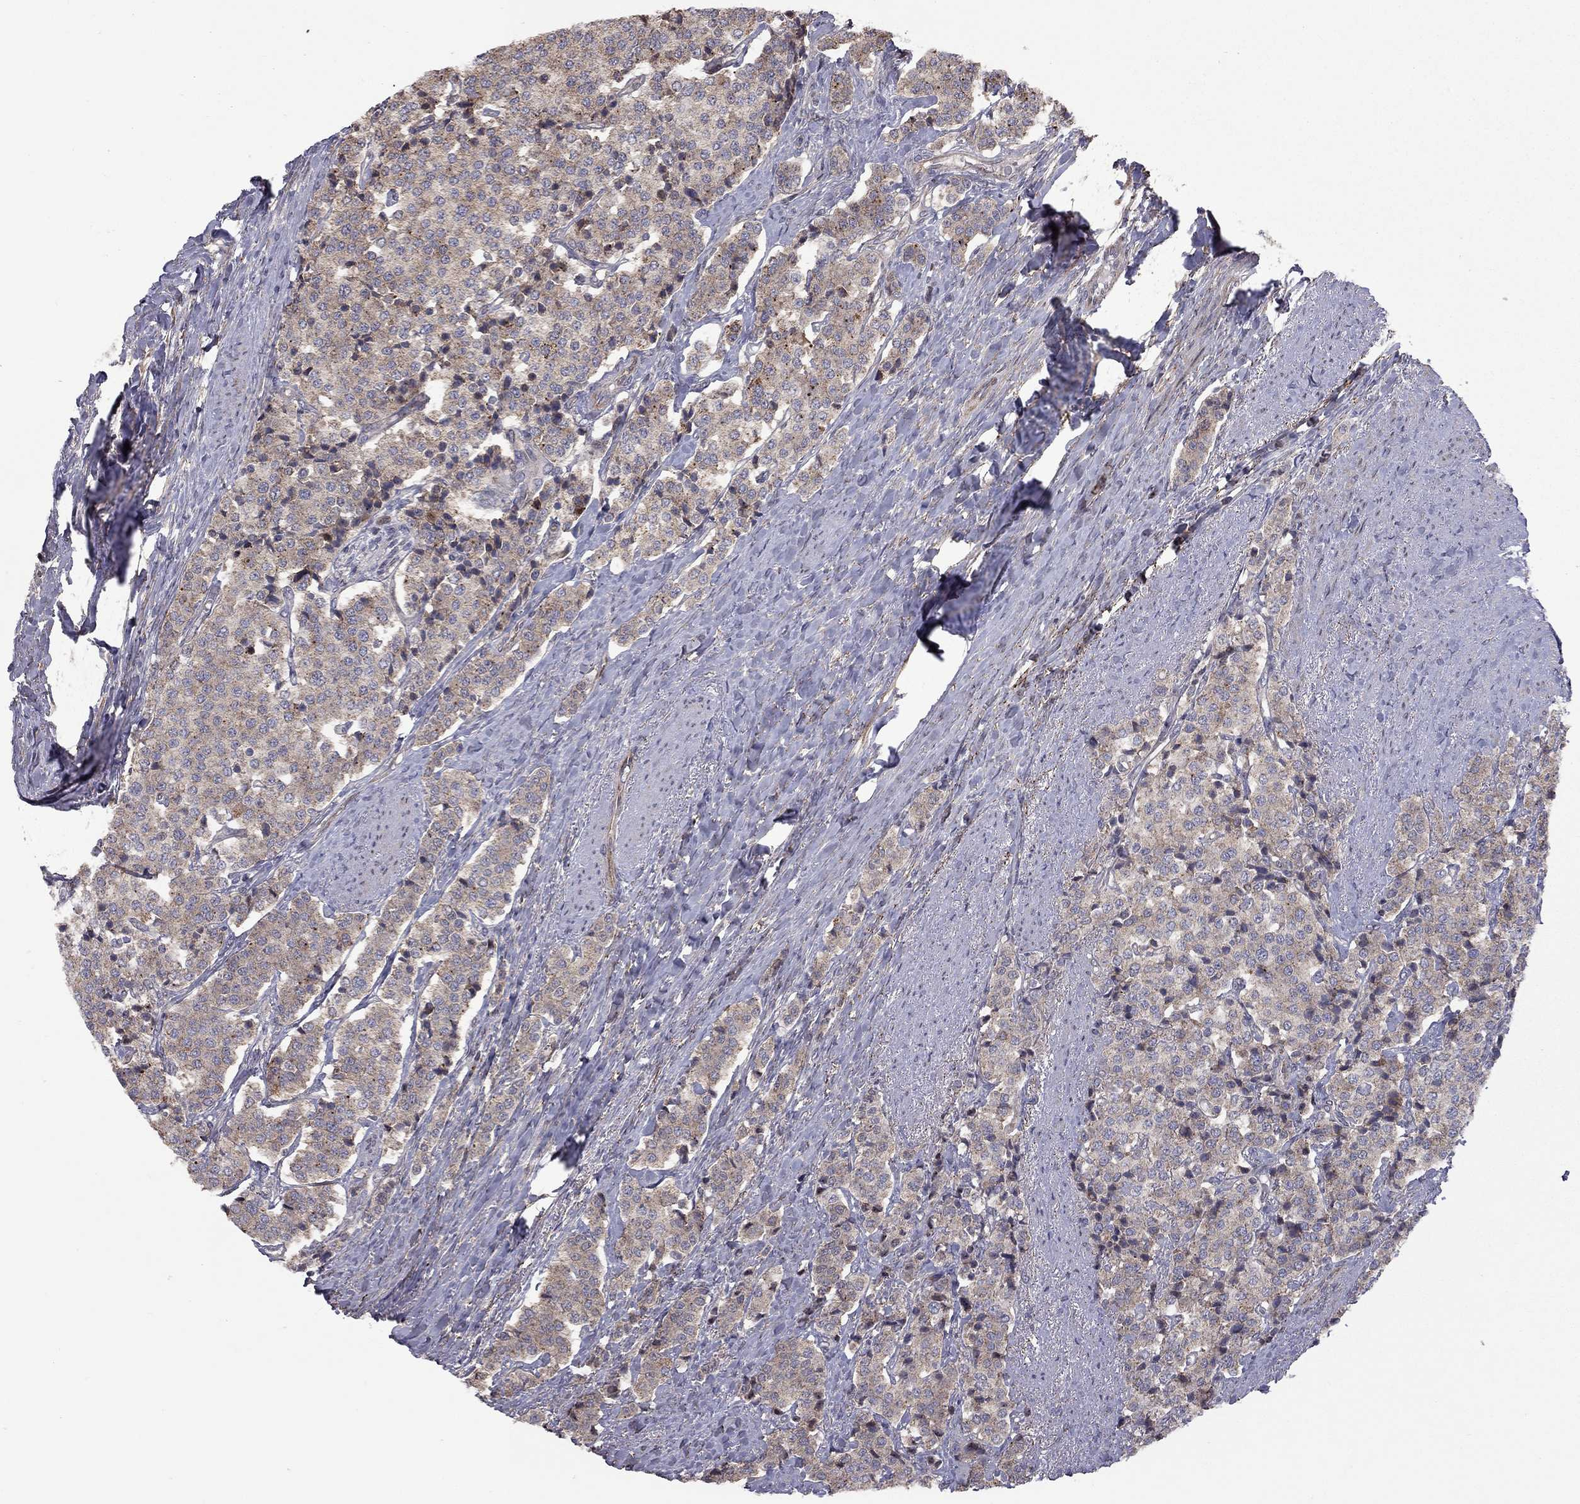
{"staining": {"intensity": "weak", "quantity": ">75%", "location": "cytoplasmic/membranous"}, "tissue": "carcinoid", "cell_type": "Tumor cells", "image_type": "cancer", "snomed": [{"axis": "morphology", "description": "Carcinoid, malignant, NOS"}, {"axis": "topography", "description": "Small intestine"}], "caption": "The photomicrograph exhibits staining of carcinoid (malignant), revealing weak cytoplasmic/membranous protein expression (brown color) within tumor cells. The staining is performed using DAB (3,3'-diaminobenzidine) brown chromogen to label protein expression. The nuclei are counter-stained blue using hematoxylin.", "gene": "DUSP7", "patient": {"sex": "female", "age": 58}}